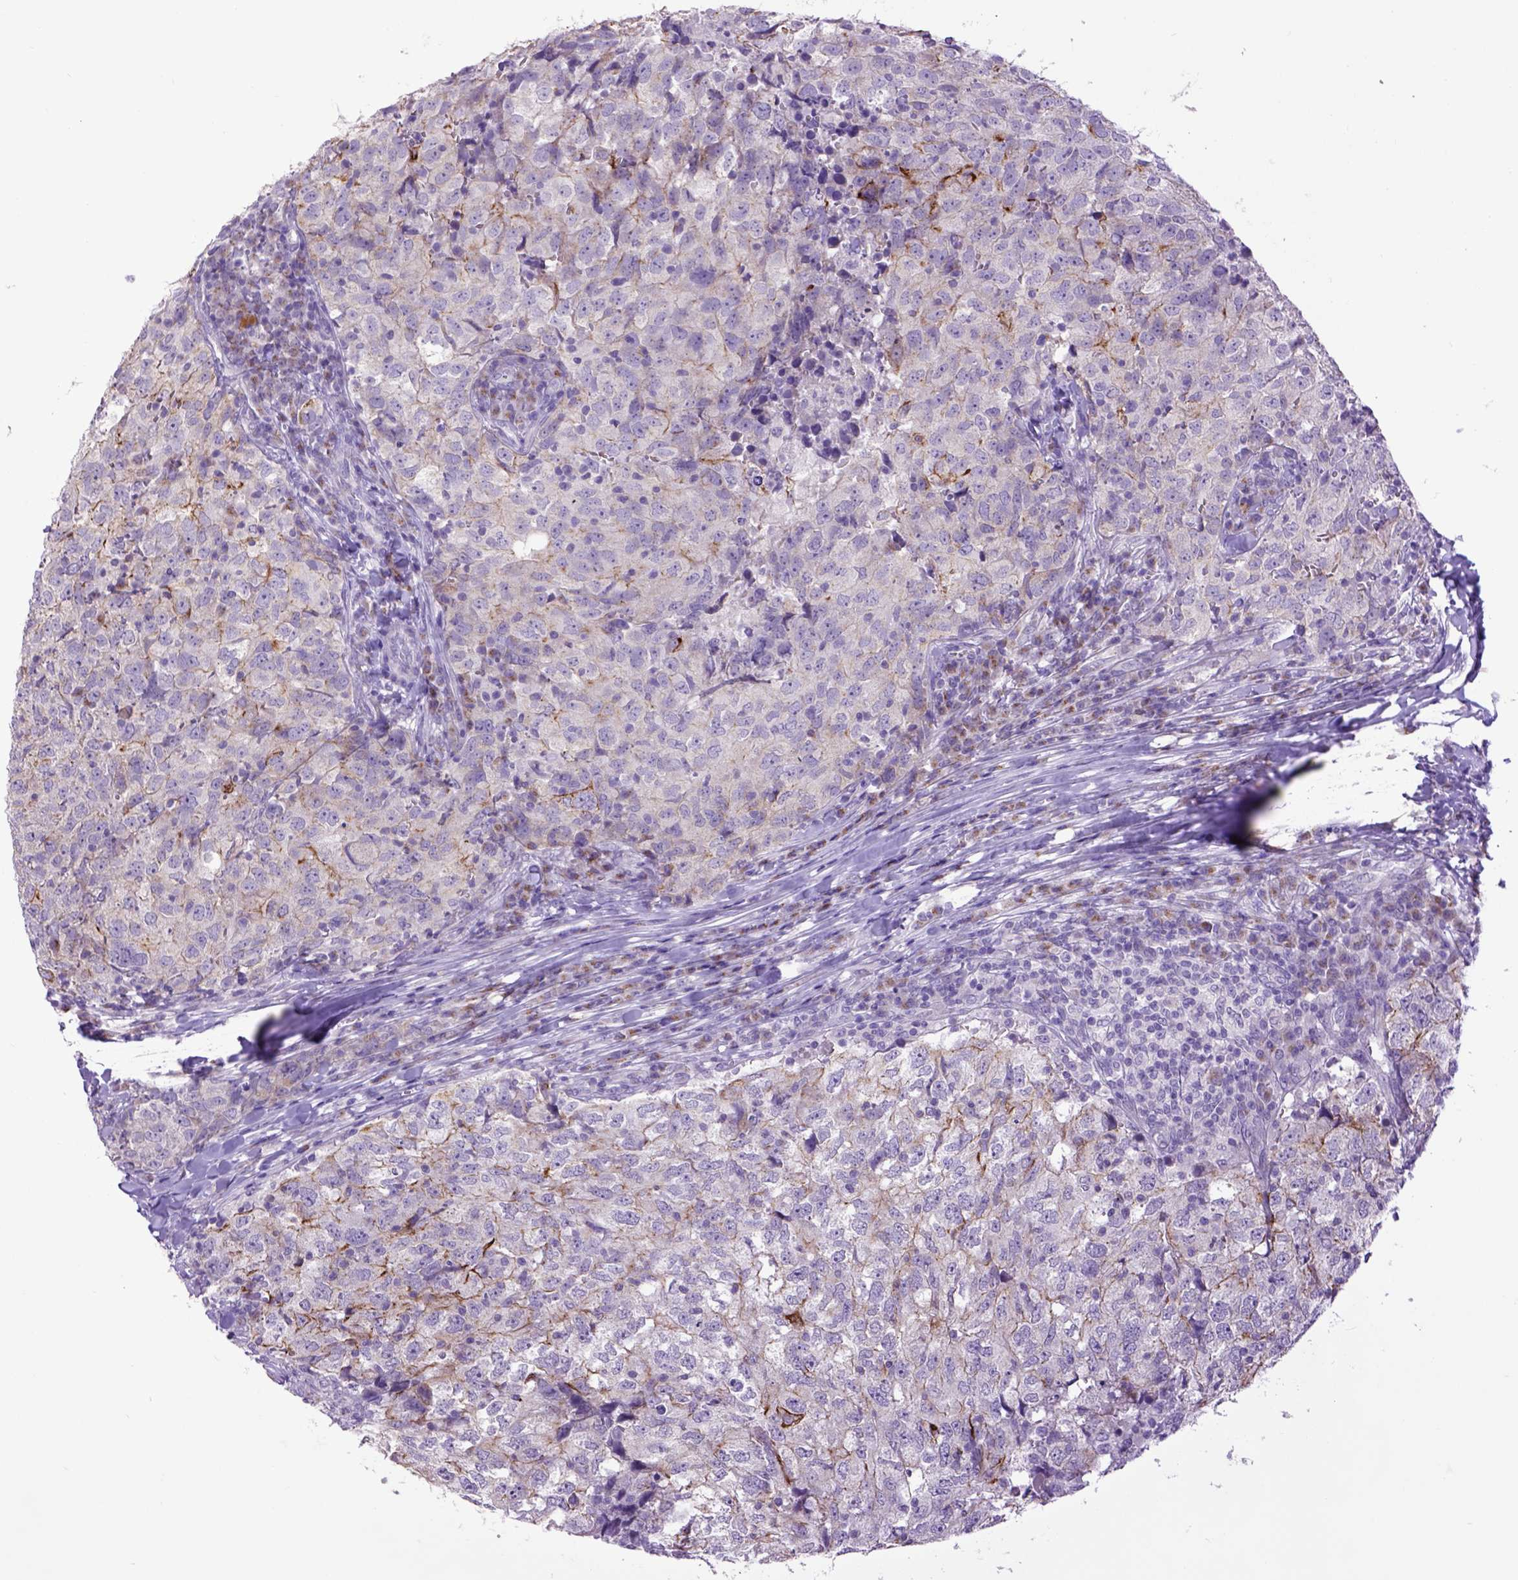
{"staining": {"intensity": "moderate", "quantity": "<25%", "location": "cytoplasmic/membranous"}, "tissue": "breast cancer", "cell_type": "Tumor cells", "image_type": "cancer", "snomed": [{"axis": "morphology", "description": "Duct carcinoma"}, {"axis": "topography", "description": "Breast"}], "caption": "Brown immunohistochemical staining in breast cancer (intraductal carcinoma) reveals moderate cytoplasmic/membranous staining in approximately <25% of tumor cells. (Brightfield microscopy of DAB IHC at high magnification).", "gene": "RAB25", "patient": {"sex": "female", "age": 30}}